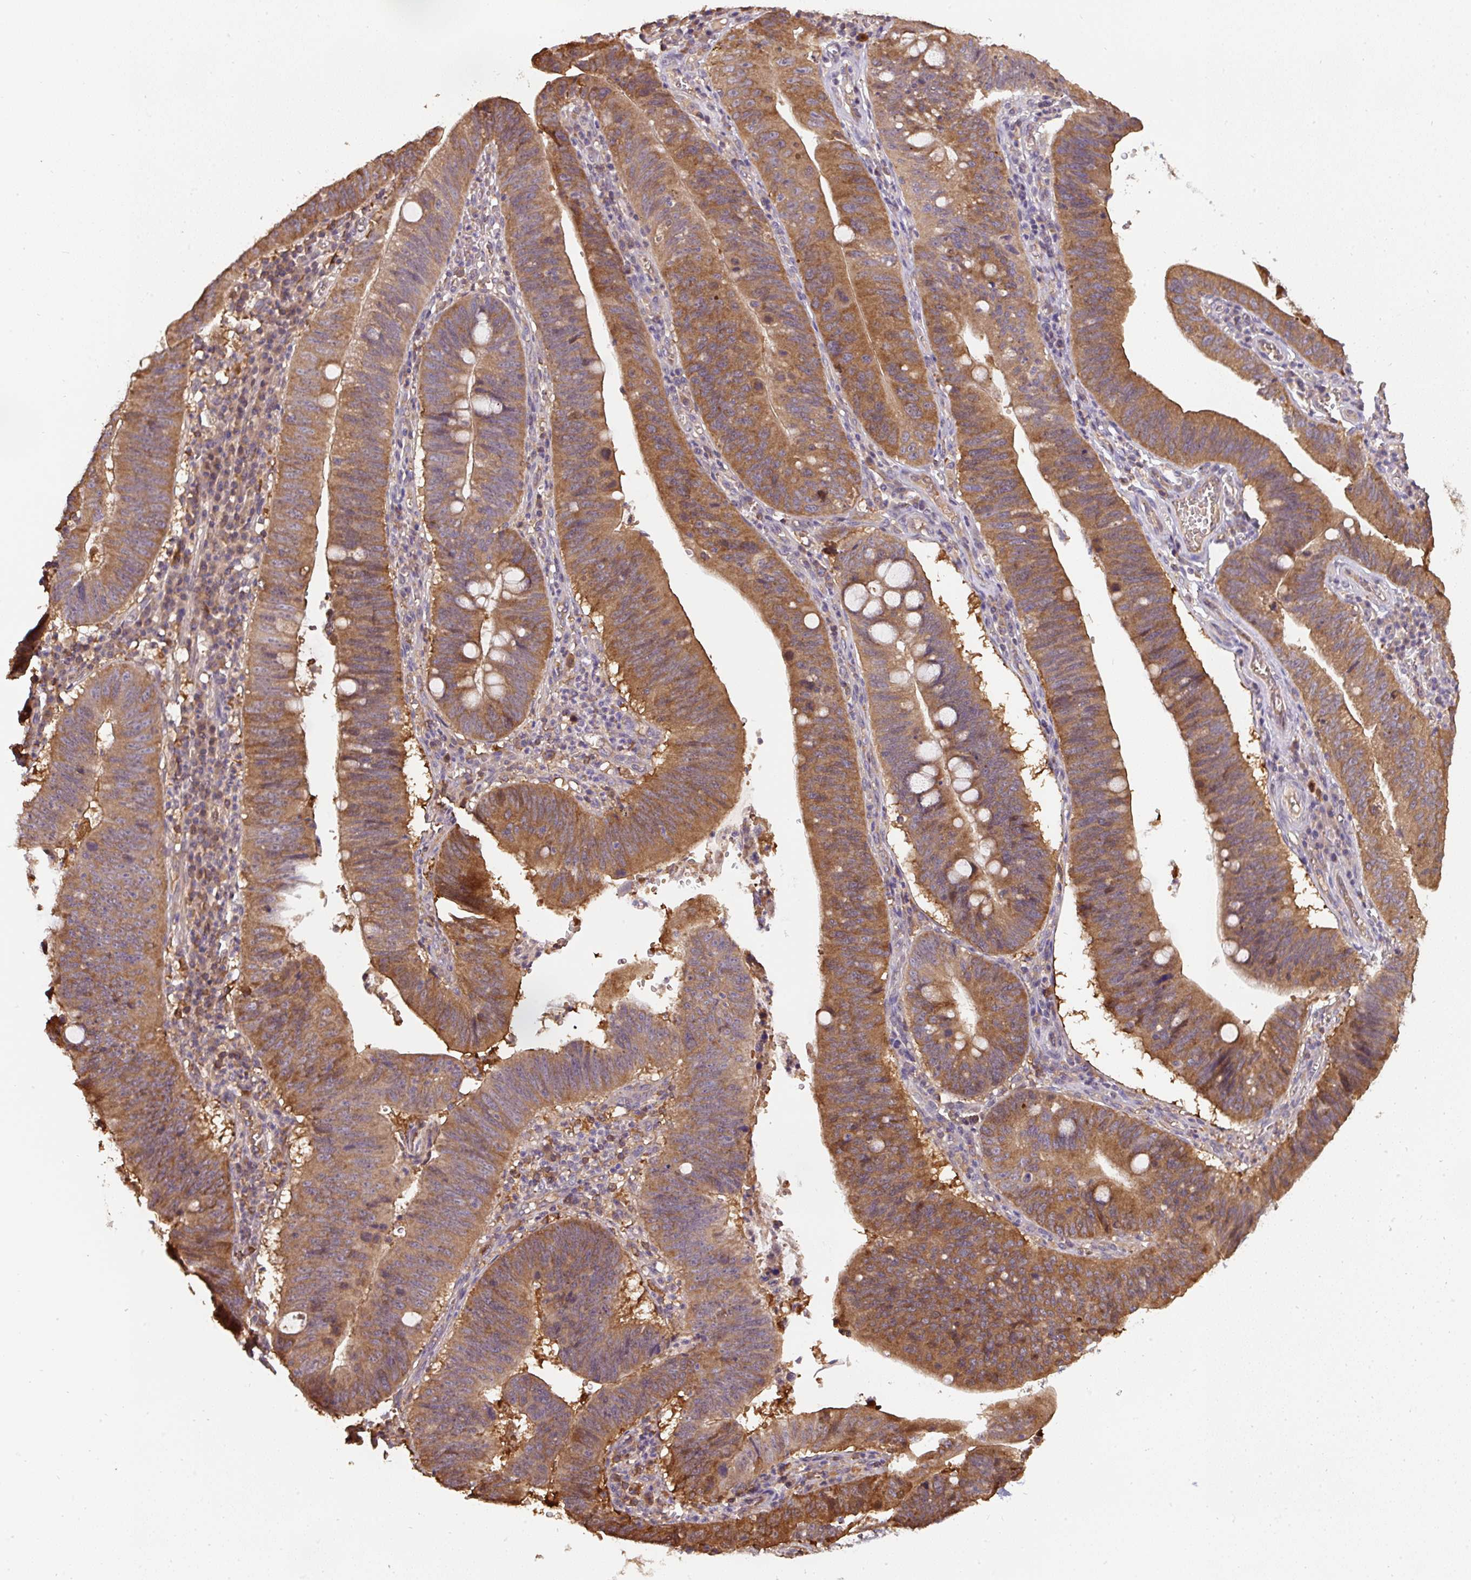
{"staining": {"intensity": "moderate", "quantity": ">75%", "location": "cytoplasmic/membranous"}, "tissue": "stomach cancer", "cell_type": "Tumor cells", "image_type": "cancer", "snomed": [{"axis": "morphology", "description": "Adenocarcinoma, NOS"}, {"axis": "topography", "description": "Stomach"}], "caption": "The histopathology image shows a brown stain indicating the presence of a protein in the cytoplasmic/membranous of tumor cells in stomach cancer. (DAB IHC with brightfield microscopy, high magnification).", "gene": "ST13", "patient": {"sex": "male", "age": 59}}